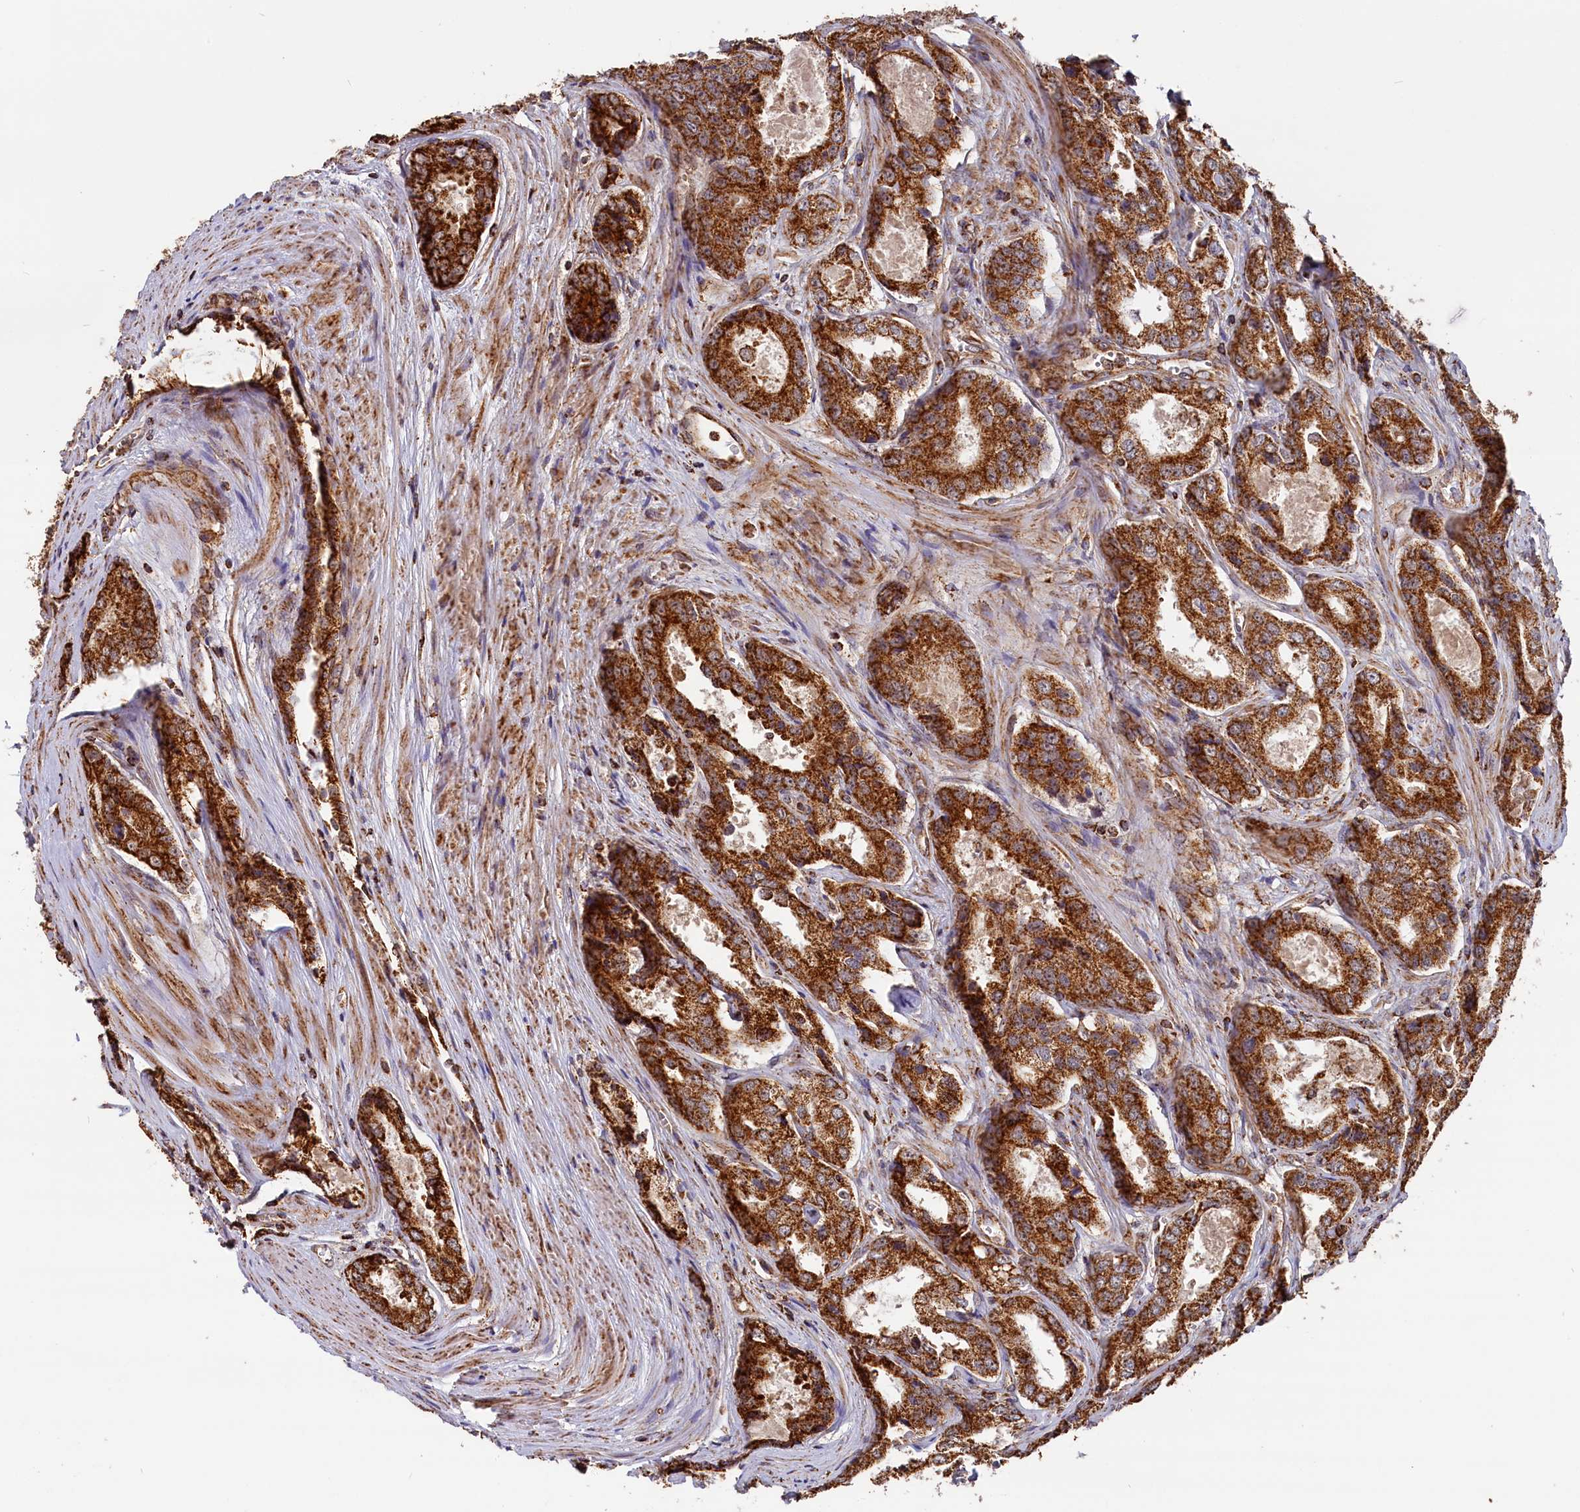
{"staining": {"intensity": "strong", "quantity": ">75%", "location": "cytoplasmic/membranous"}, "tissue": "prostate cancer", "cell_type": "Tumor cells", "image_type": "cancer", "snomed": [{"axis": "morphology", "description": "Adenocarcinoma, Low grade"}, {"axis": "topography", "description": "Prostate"}], "caption": "There is high levels of strong cytoplasmic/membranous staining in tumor cells of prostate cancer (adenocarcinoma (low-grade)), as demonstrated by immunohistochemical staining (brown color).", "gene": "MACROD1", "patient": {"sex": "male", "age": 68}}